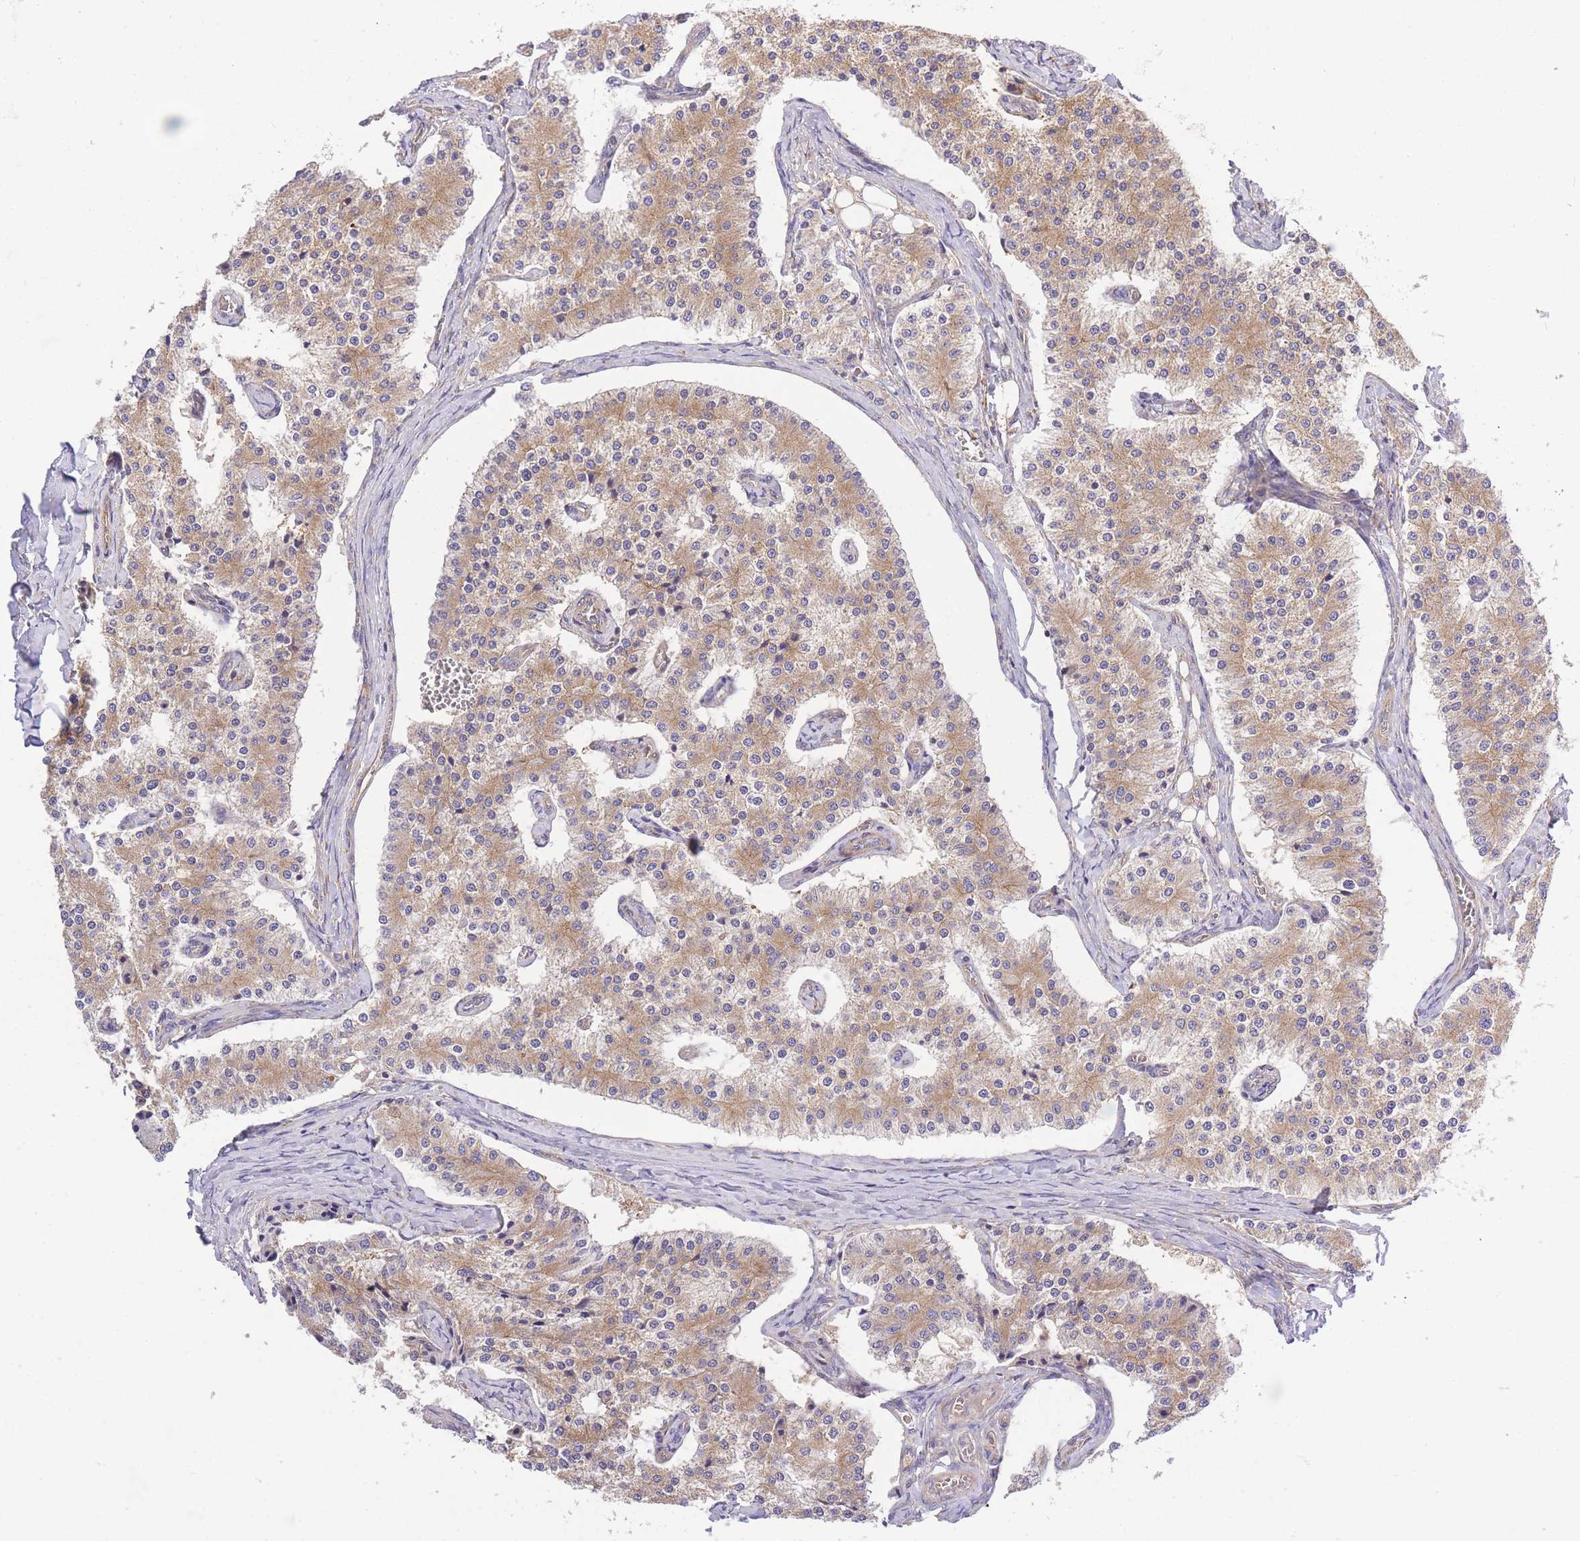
{"staining": {"intensity": "moderate", "quantity": "25%-75%", "location": "cytoplasmic/membranous"}, "tissue": "carcinoid", "cell_type": "Tumor cells", "image_type": "cancer", "snomed": [{"axis": "morphology", "description": "Carcinoid, malignant, NOS"}, {"axis": "topography", "description": "Colon"}], "caption": "About 25%-75% of tumor cells in carcinoid display moderate cytoplasmic/membranous protein staining as visualized by brown immunohistochemical staining.", "gene": "INSYN2B", "patient": {"sex": "female", "age": 52}}